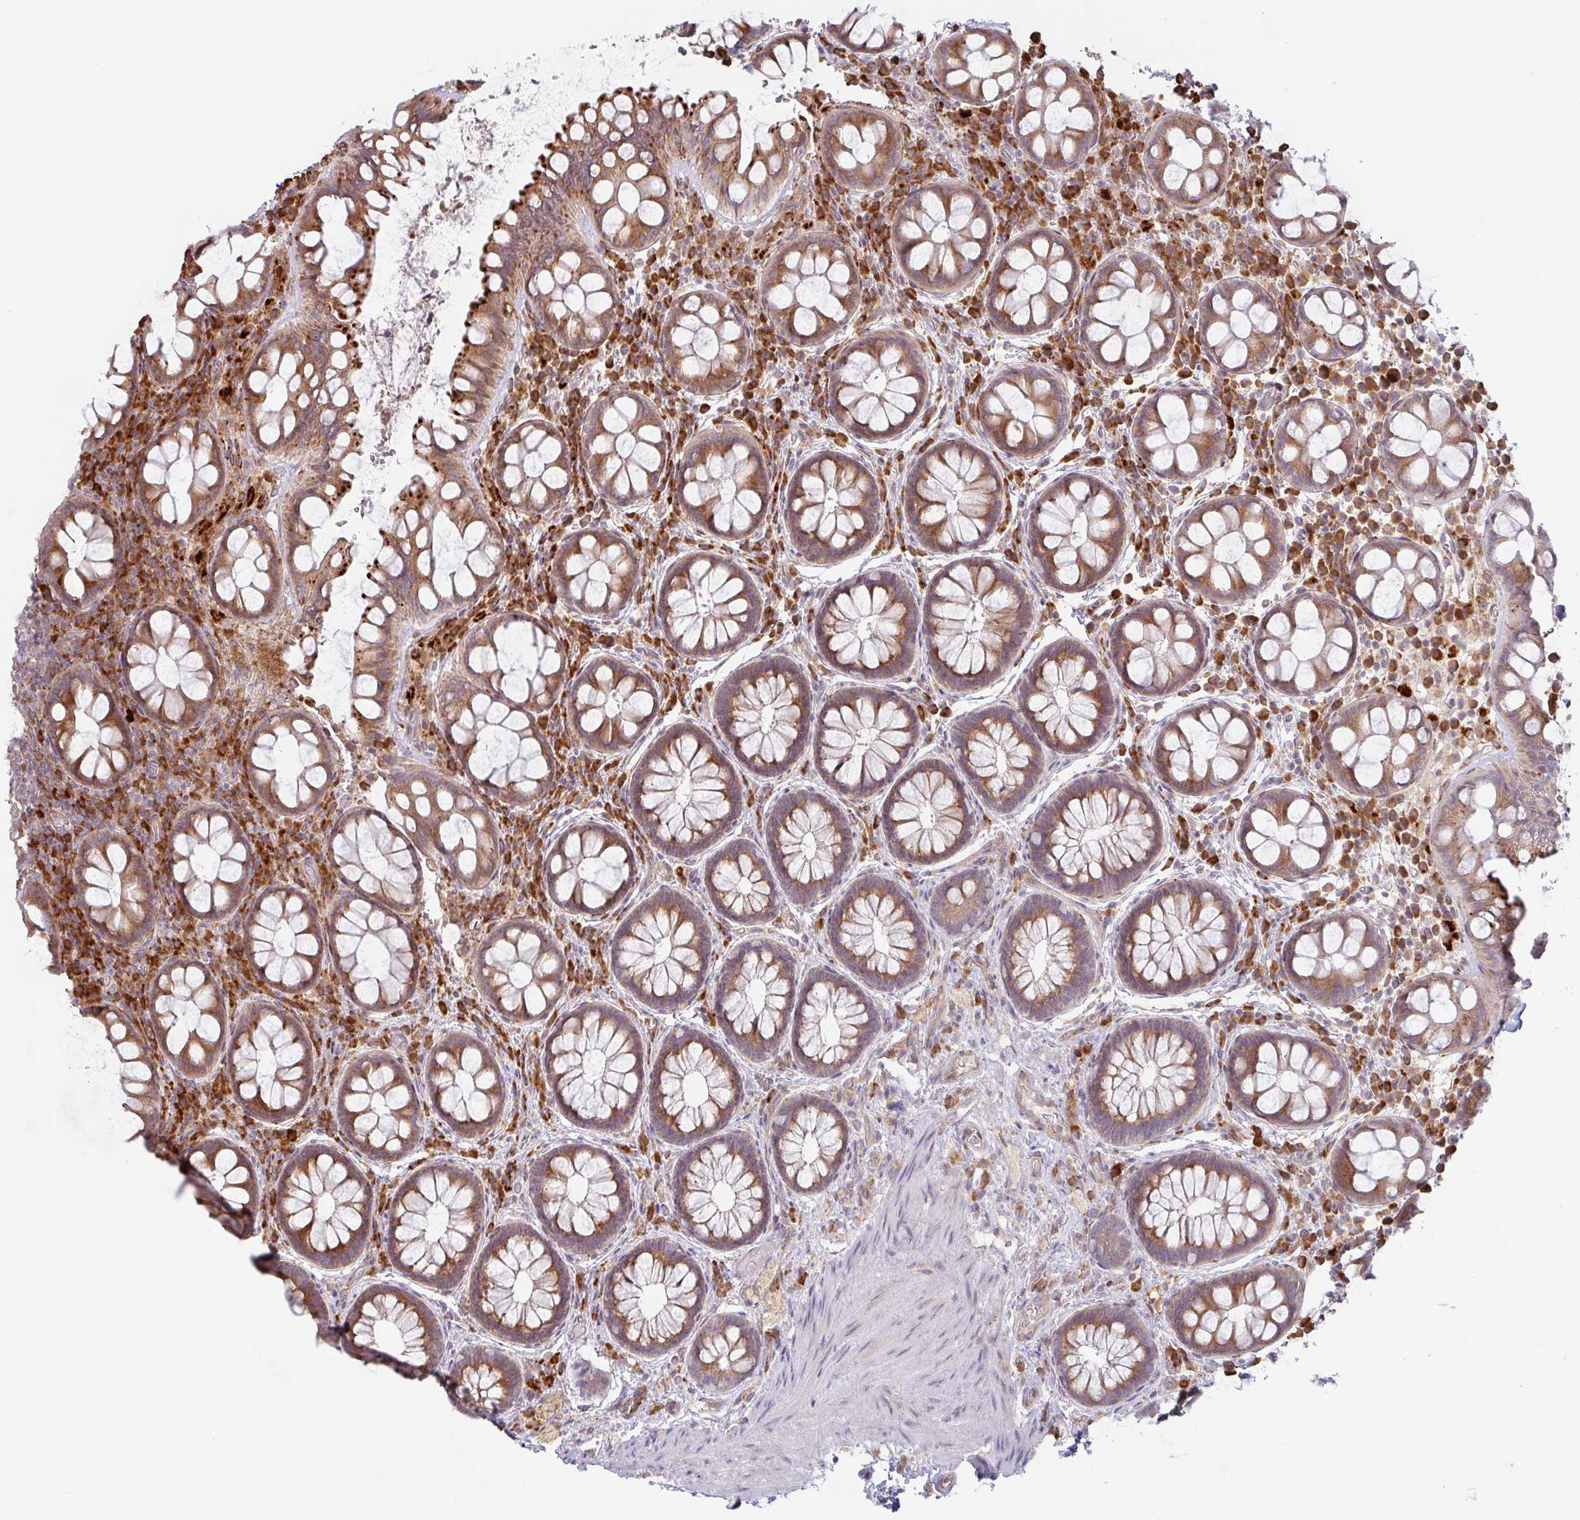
{"staining": {"intensity": "moderate", "quantity": ">75%", "location": "cytoplasmic/membranous"}, "tissue": "rectum", "cell_type": "Glandular cells", "image_type": "normal", "snomed": [{"axis": "morphology", "description": "Normal tissue, NOS"}, {"axis": "topography", "description": "Rectum"}], "caption": "Protein expression analysis of unremarkable human rectum reveals moderate cytoplasmic/membranous positivity in approximately >75% of glandular cells. (Stains: DAB (3,3'-diaminobenzidine) in brown, nuclei in blue, Microscopy: brightfield microscopy at high magnification).", "gene": "RIT1", "patient": {"sex": "female", "age": 69}}